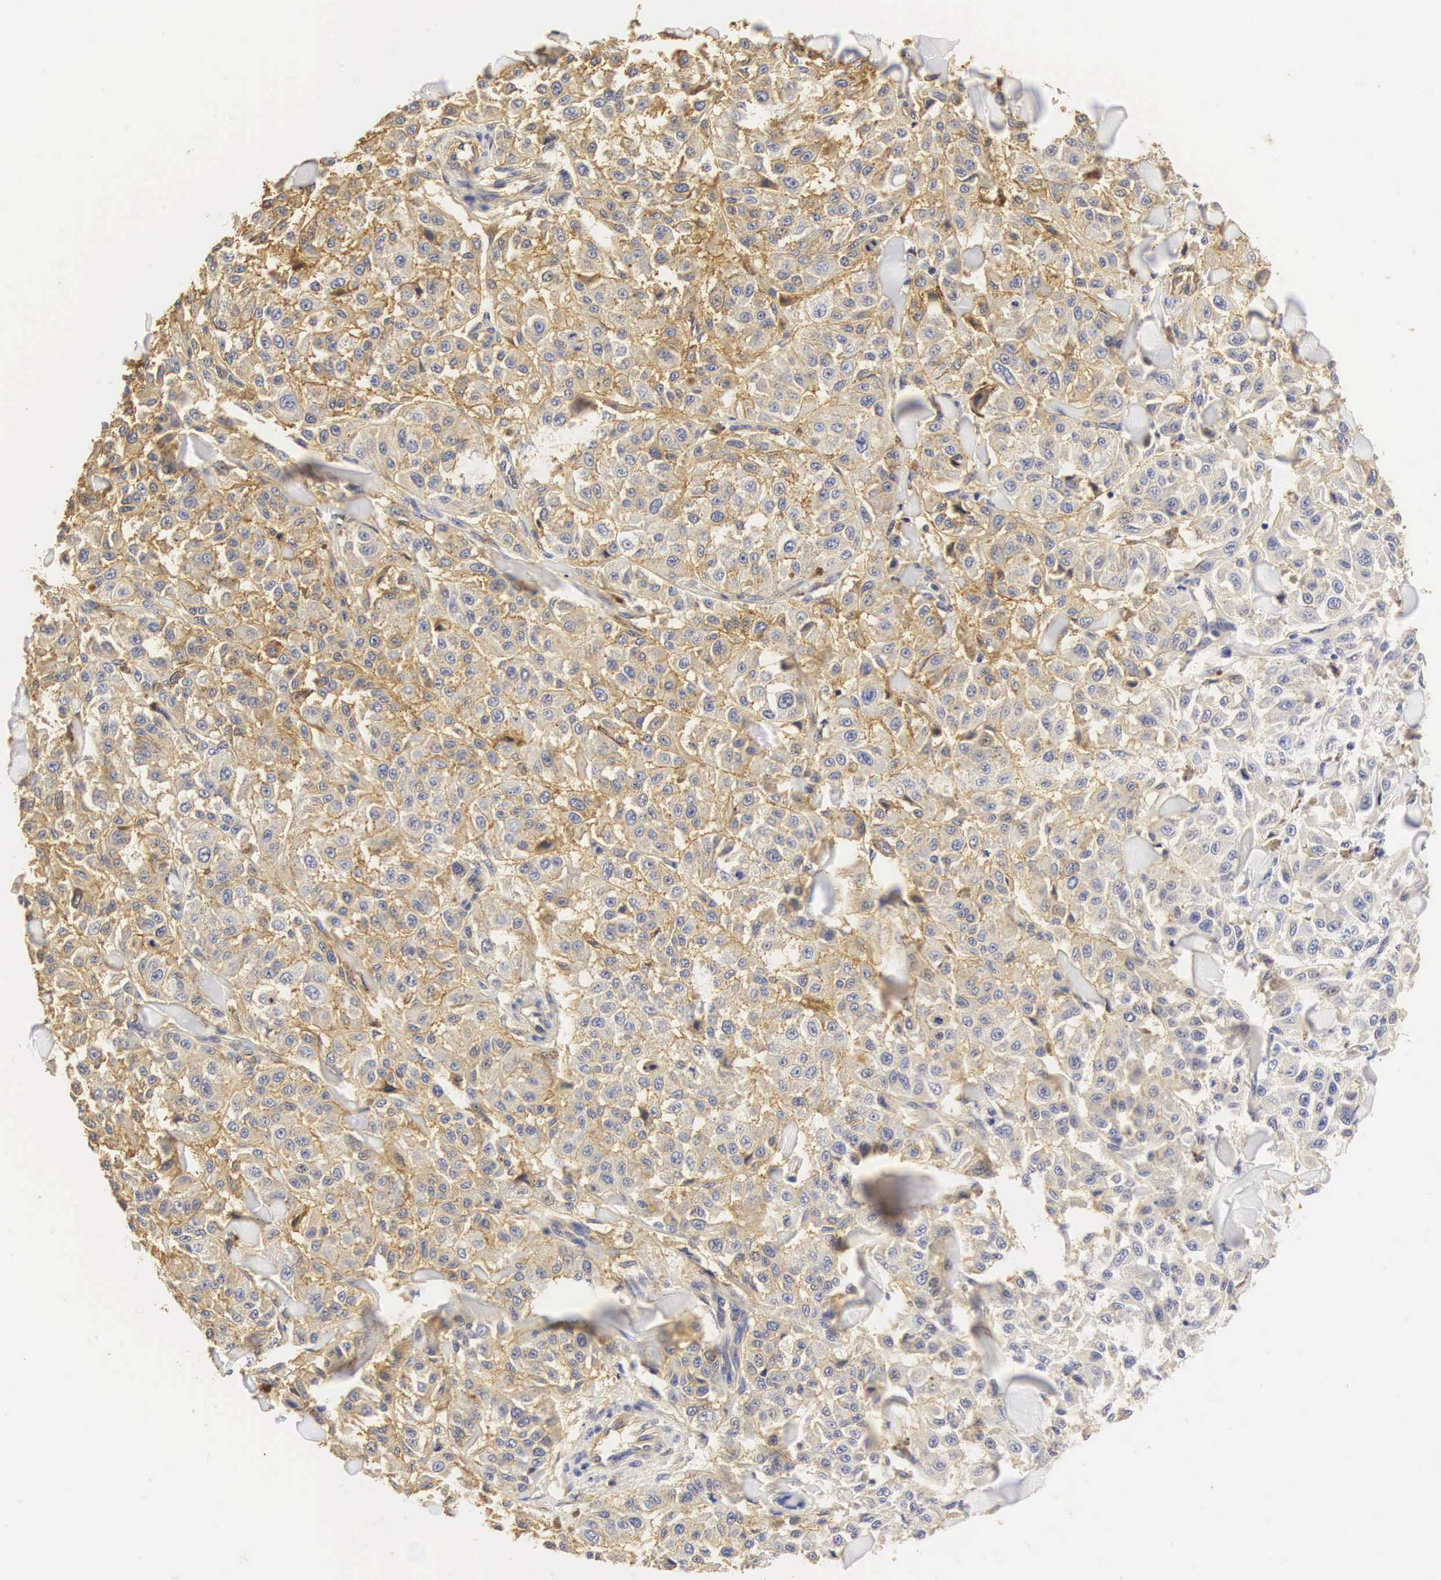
{"staining": {"intensity": "weak", "quantity": "25%-75%", "location": "cytoplasmic/membranous"}, "tissue": "melanoma", "cell_type": "Tumor cells", "image_type": "cancer", "snomed": [{"axis": "morphology", "description": "Malignant melanoma, NOS"}, {"axis": "topography", "description": "Skin"}], "caption": "Weak cytoplasmic/membranous positivity for a protein is seen in about 25%-75% of tumor cells of melanoma using immunohistochemistry.", "gene": "CD99", "patient": {"sex": "female", "age": 64}}